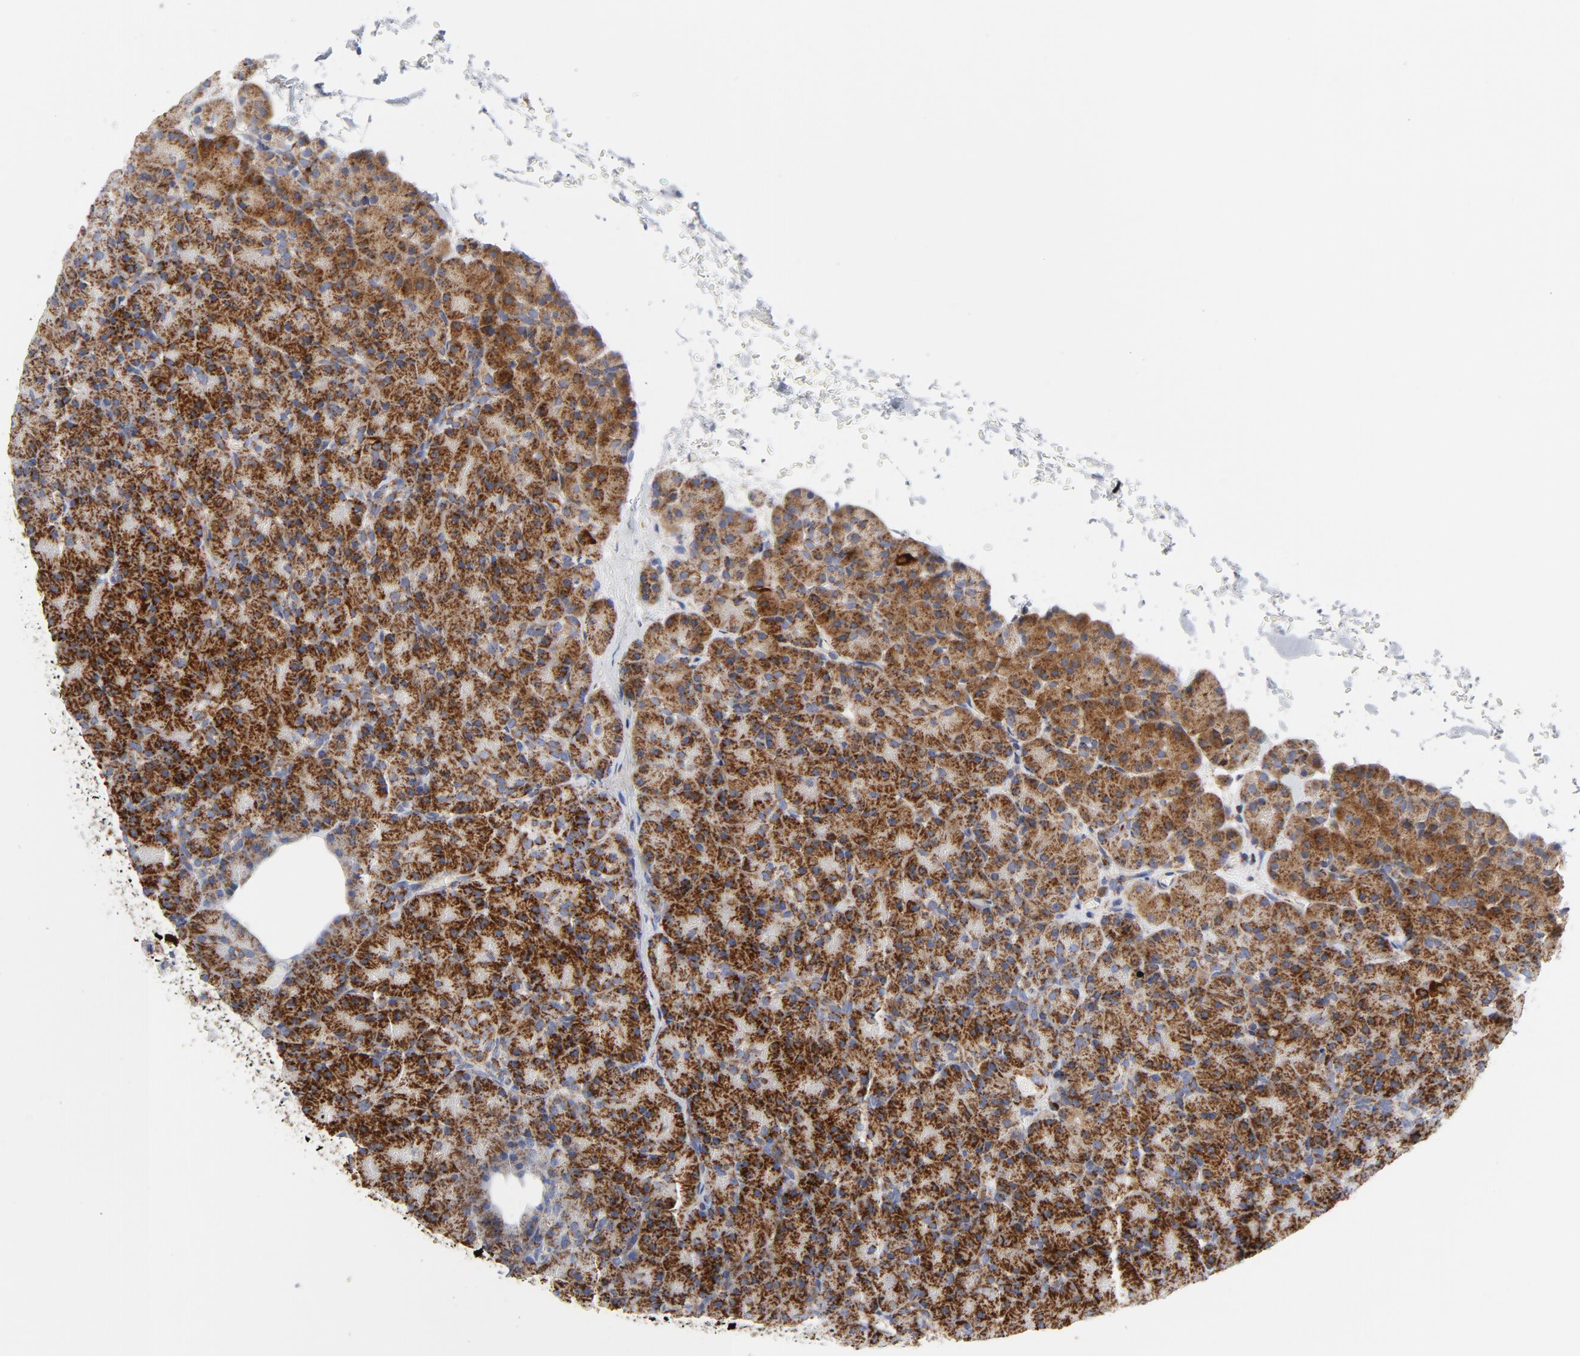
{"staining": {"intensity": "strong", "quantity": ">75%", "location": "cytoplasmic/membranous"}, "tissue": "pancreas", "cell_type": "Exocrine glandular cells", "image_type": "normal", "snomed": [{"axis": "morphology", "description": "Normal tissue, NOS"}, {"axis": "topography", "description": "Pancreas"}], "caption": "High-magnification brightfield microscopy of unremarkable pancreas stained with DAB (3,3'-diaminobenzidine) (brown) and counterstained with hematoxylin (blue). exocrine glandular cells exhibit strong cytoplasmic/membranous positivity is identified in approximately>75% of cells.", "gene": "CYCS", "patient": {"sex": "female", "age": 43}}